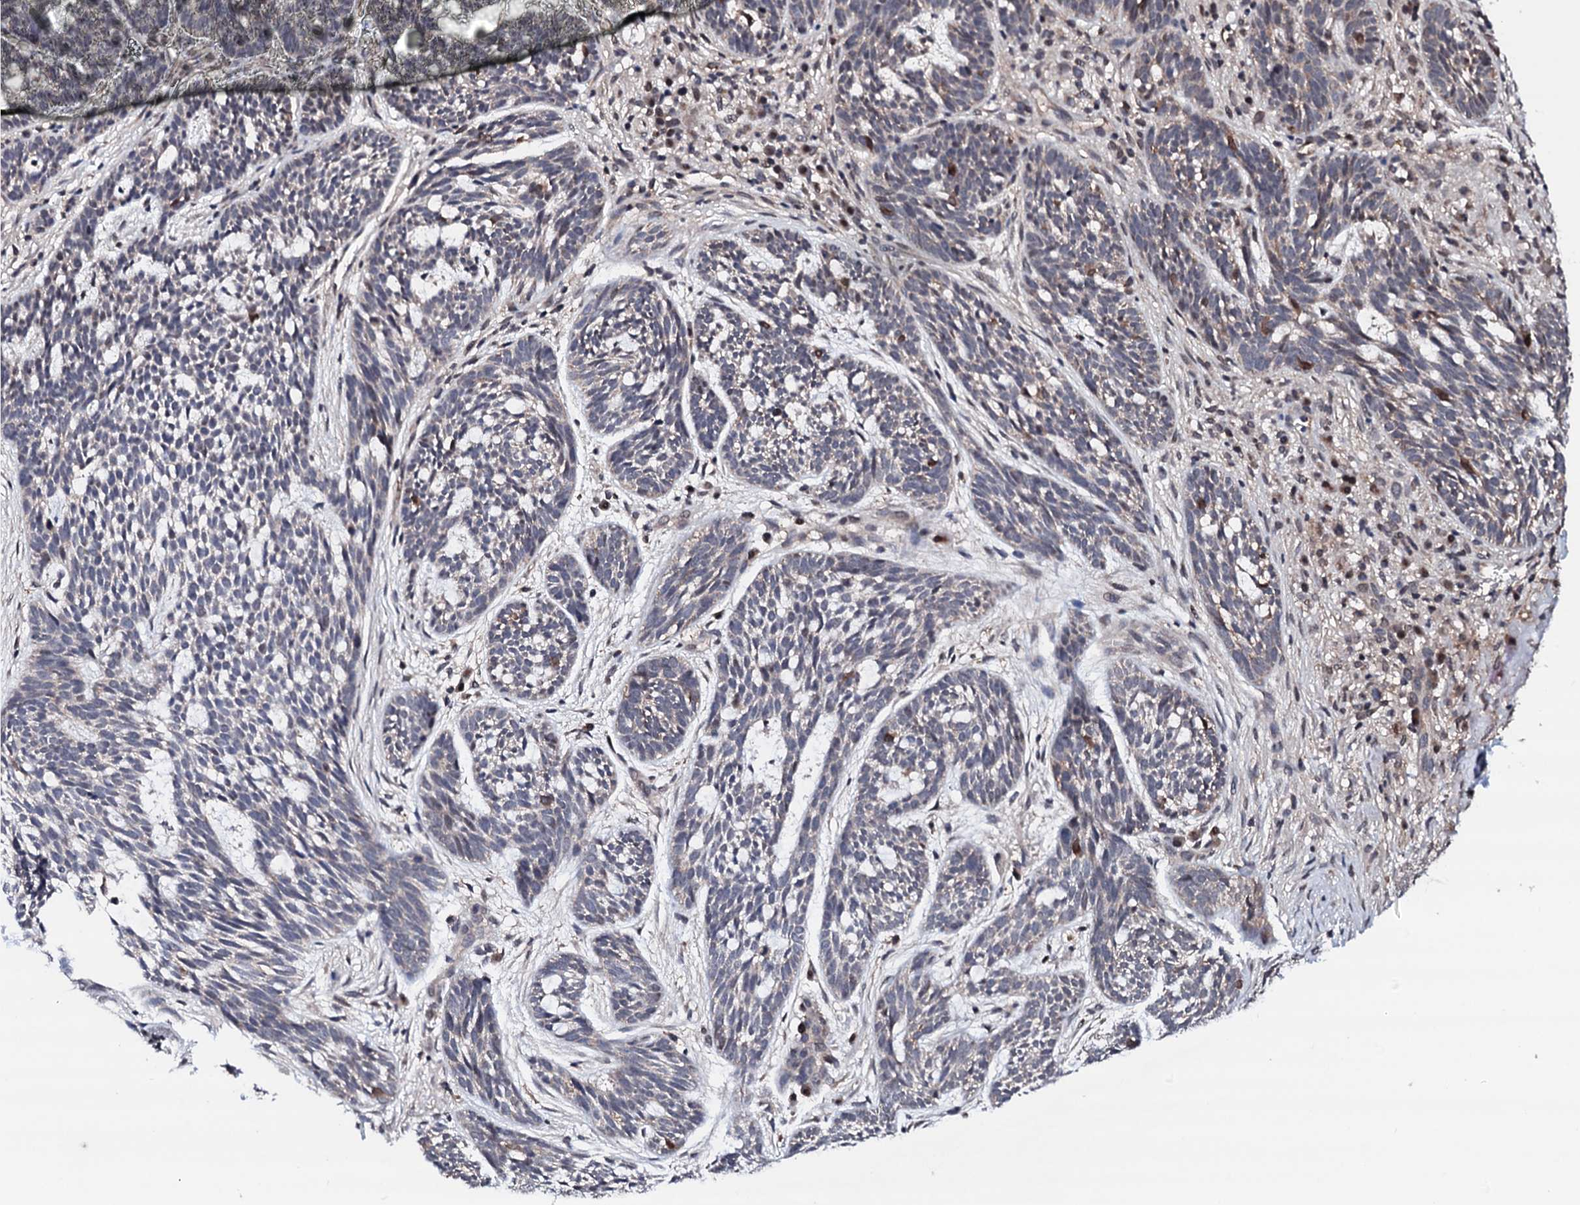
{"staining": {"intensity": "weak", "quantity": "<25%", "location": "cytoplasmic/membranous"}, "tissue": "skin cancer", "cell_type": "Tumor cells", "image_type": "cancer", "snomed": [{"axis": "morphology", "description": "Basal cell carcinoma"}, {"axis": "topography", "description": "Skin"}], "caption": "DAB (3,3'-diaminobenzidine) immunohistochemical staining of human skin basal cell carcinoma displays no significant positivity in tumor cells. Nuclei are stained in blue.", "gene": "EDC3", "patient": {"sex": "male", "age": 71}}